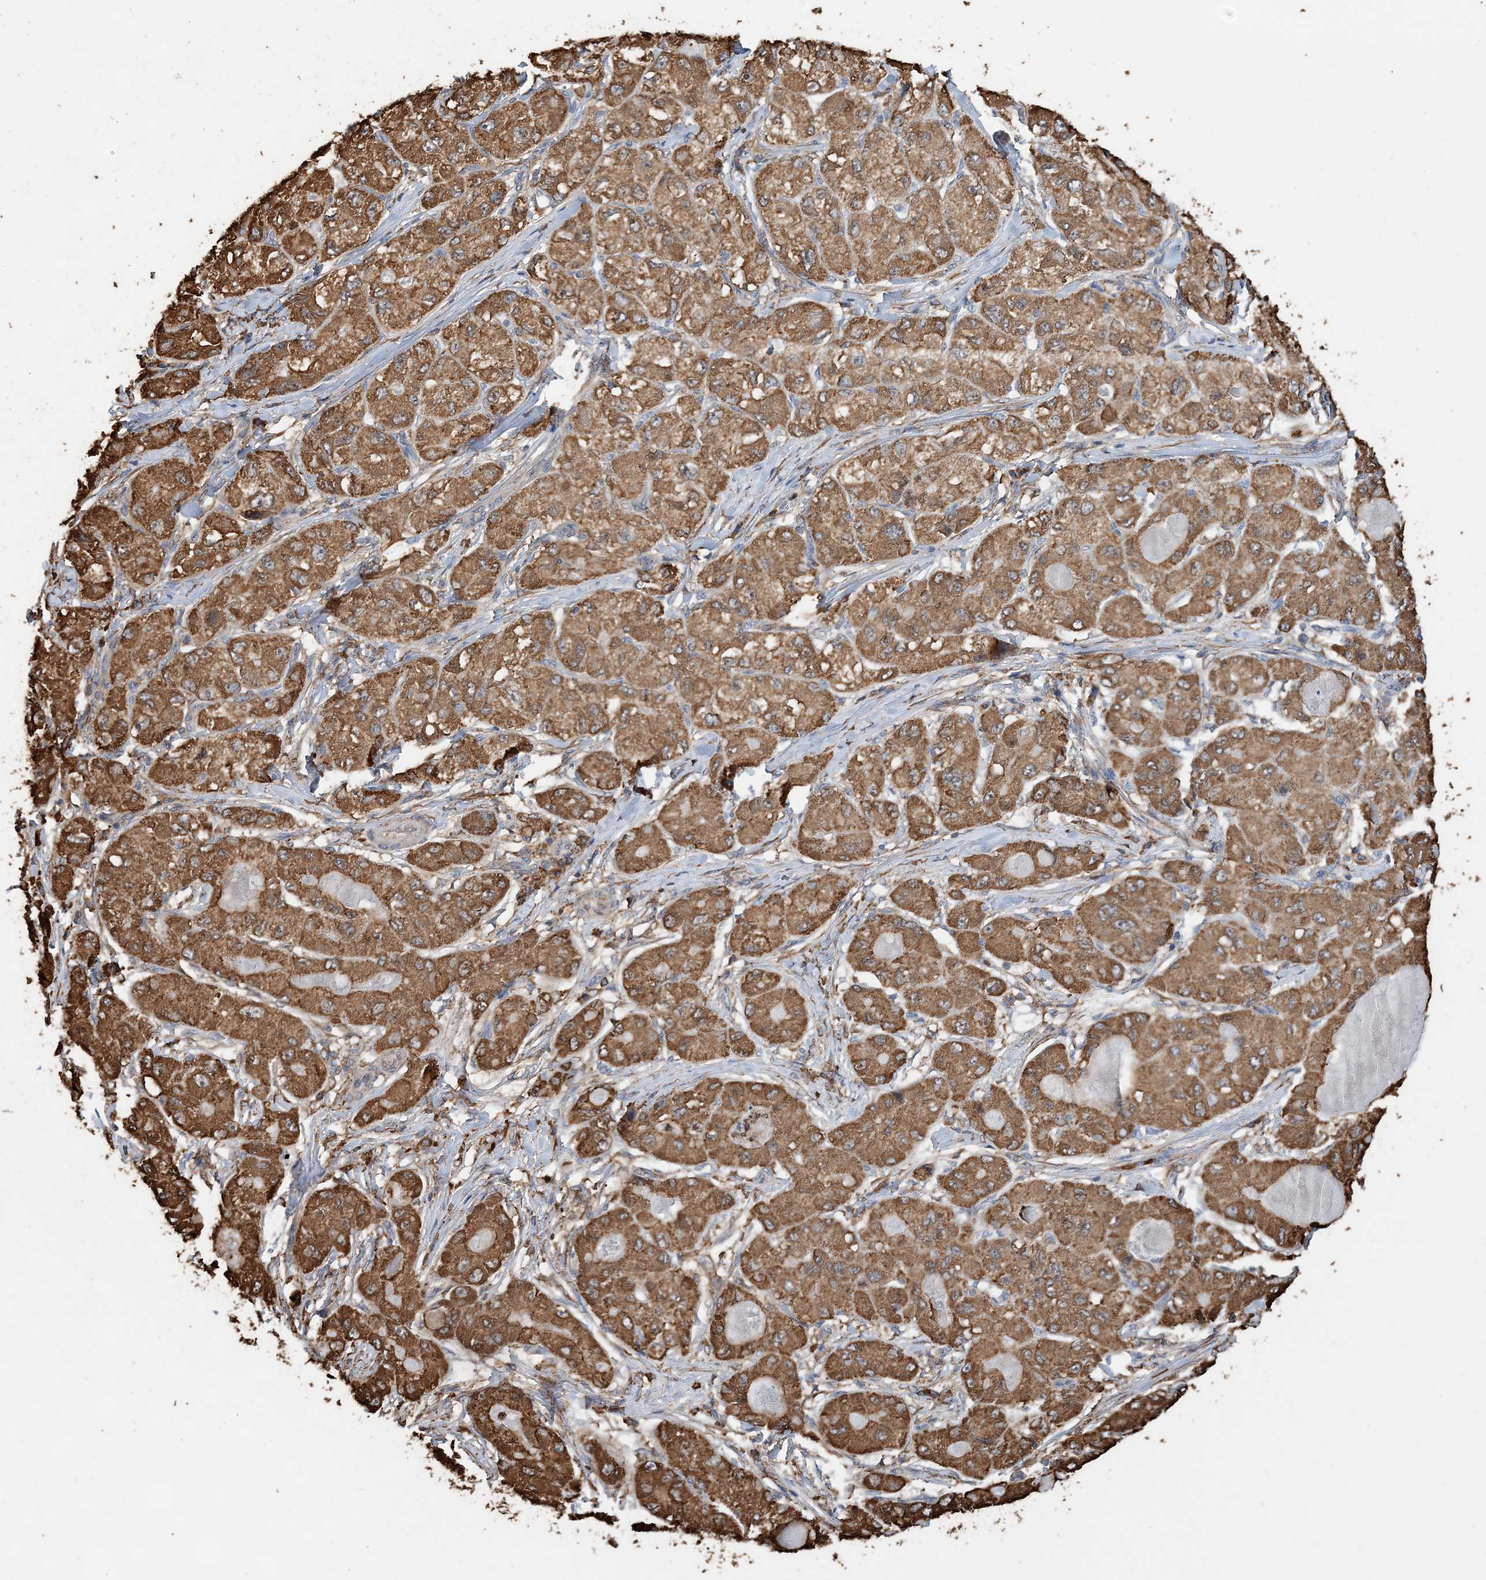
{"staining": {"intensity": "moderate", "quantity": ">75%", "location": "cytoplasmic/membranous"}, "tissue": "liver cancer", "cell_type": "Tumor cells", "image_type": "cancer", "snomed": [{"axis": "morphology", "description": "Carcinoma, Hepatocellular, NOS"}, {"axis": "topography", "description": "Liver"}], "caption": "A brown stain labels moderate cytoplasmic/membranous positivity of a protein in human hepatocellular carcinoma (liver) tumor cells.", "gene": "WDR12", "patient": {"sex": "male", "age": 80}}